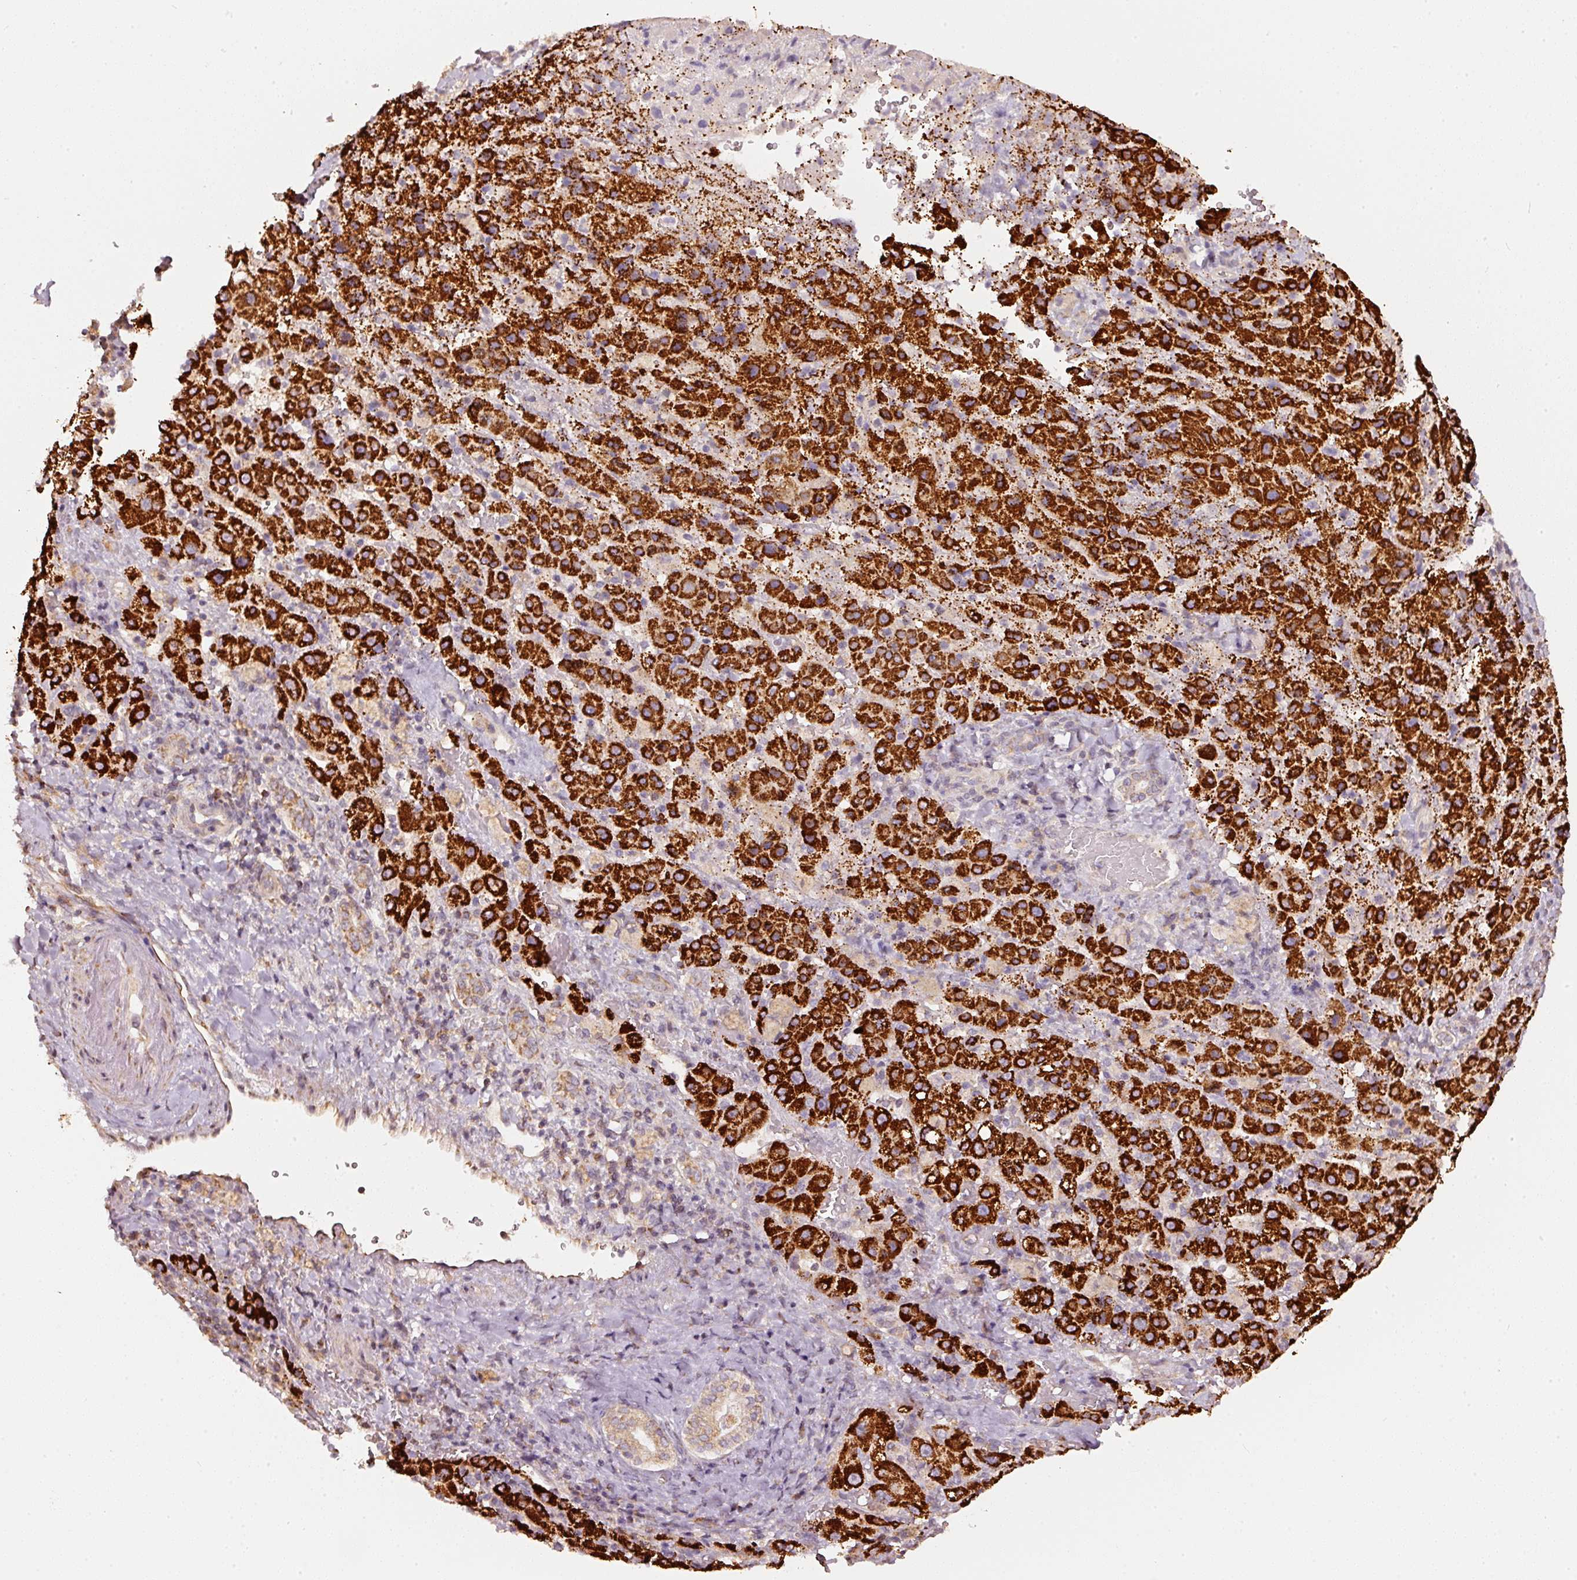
{"staining": {"intensity": "strong", "quantity": ">75%", "location": "cytoplasmic/membranous"}, "tissue": "liver cancer", "cell_type": "Tumor cells", "image_type": "cancer", "snomed": [{"axis": "morphology", "description": "Carcinoma, Hepatocellular, NOS"}, {"axis": "topography", "description": "Liver"}], "caption": "Strong cytoplasmic/membranous protein staining is identified in approximately >75% of tumor cells in liver hepatocellular carcinoma.", "gene": "RAB35", "patient": {"sex": "female", "age": 58}}